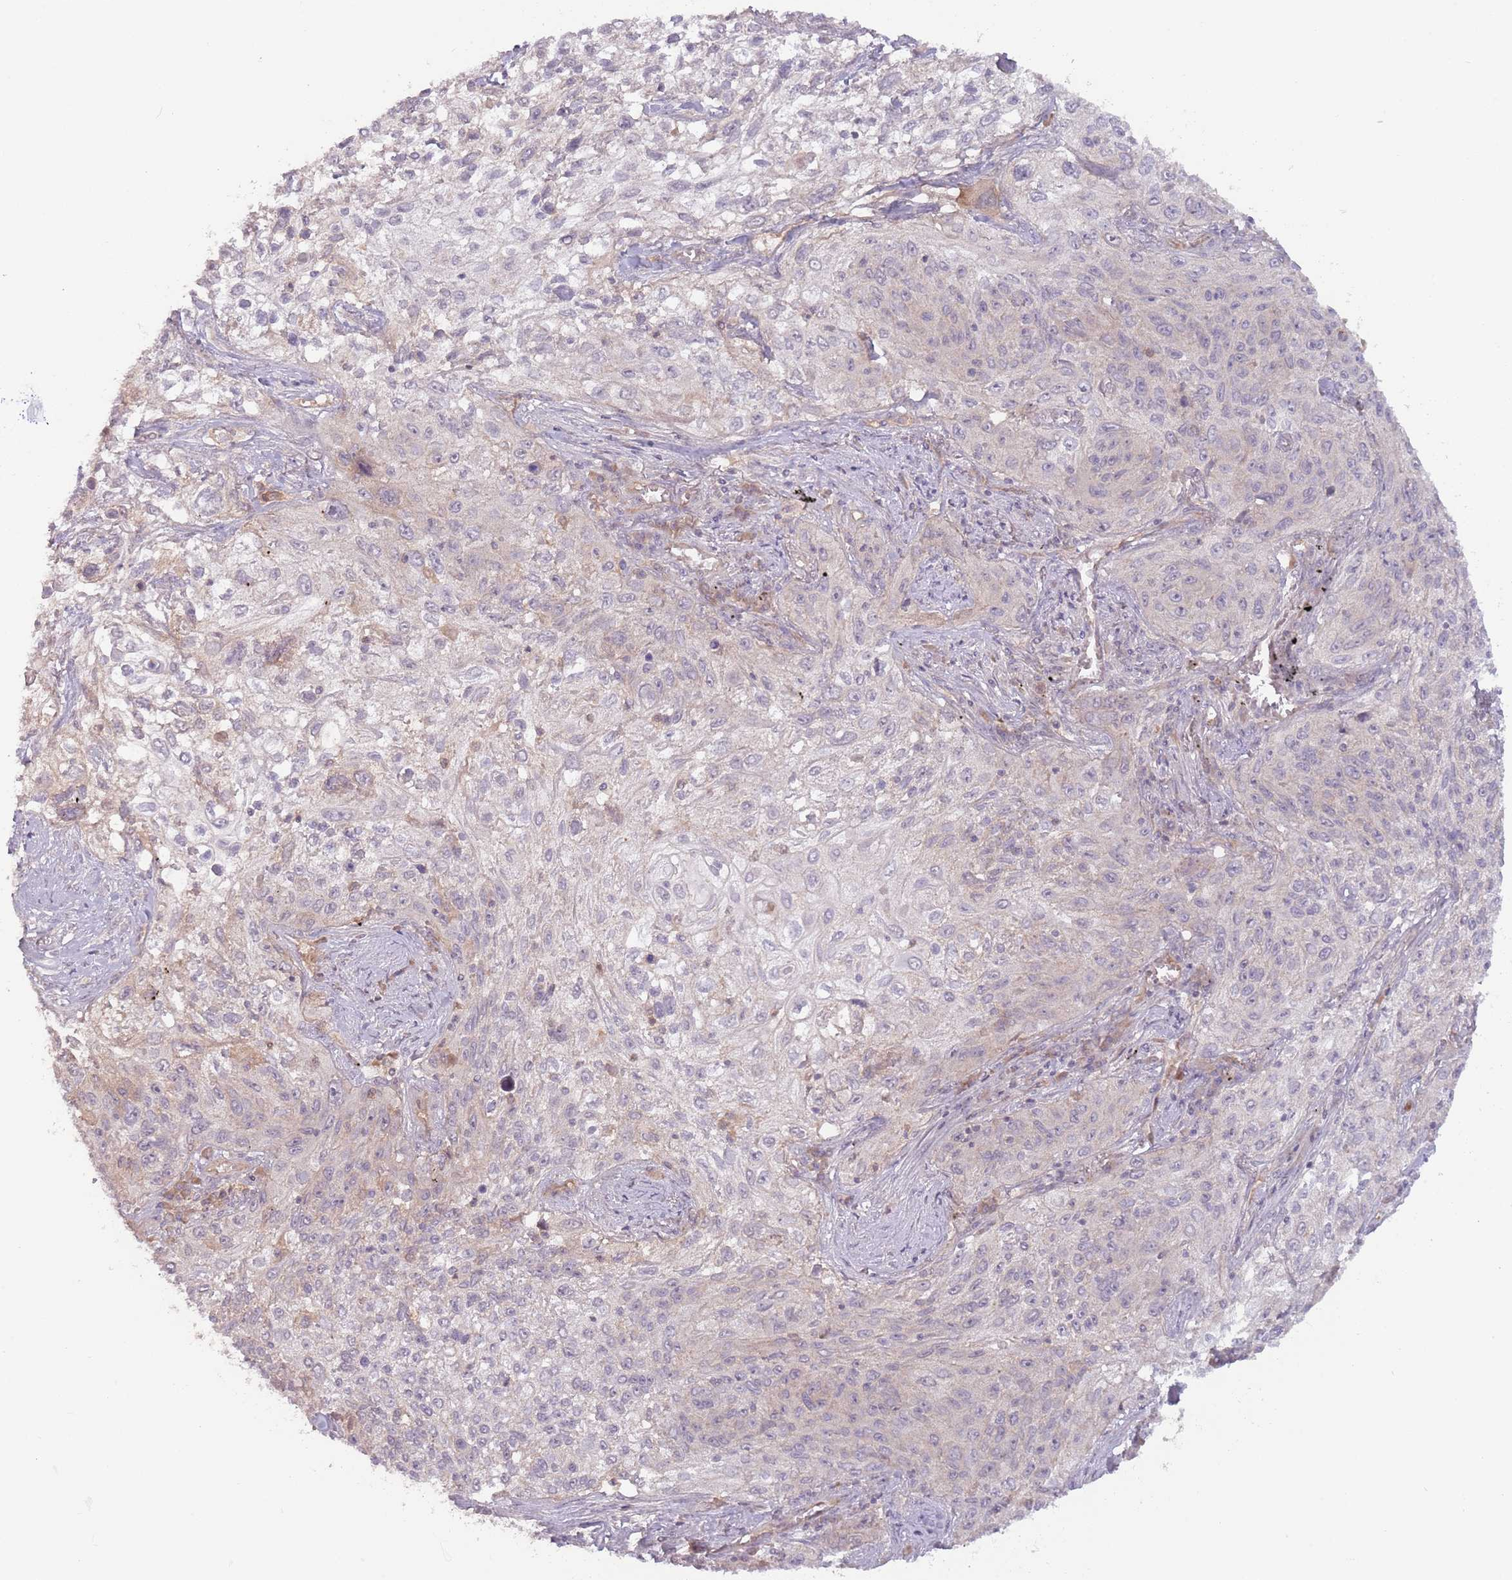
{"staining": {"intensity": "negative", "quantity": "none", "location": "none"}, "tissue": "lung cancer", "cell_type": "Tumor cells", "image_type": "cancer", "snomed": [{"axis": "morphology", "description": "Squamous cell carcinoma, NOS"}, {"axis": "topography", "description": "Lung"}], "caption": "Tumor cells are negative for protein expression in human squamous cell carcinoma (lung).", "gene": "SAV1", "patient": {"sex": "female", "age": 69}}